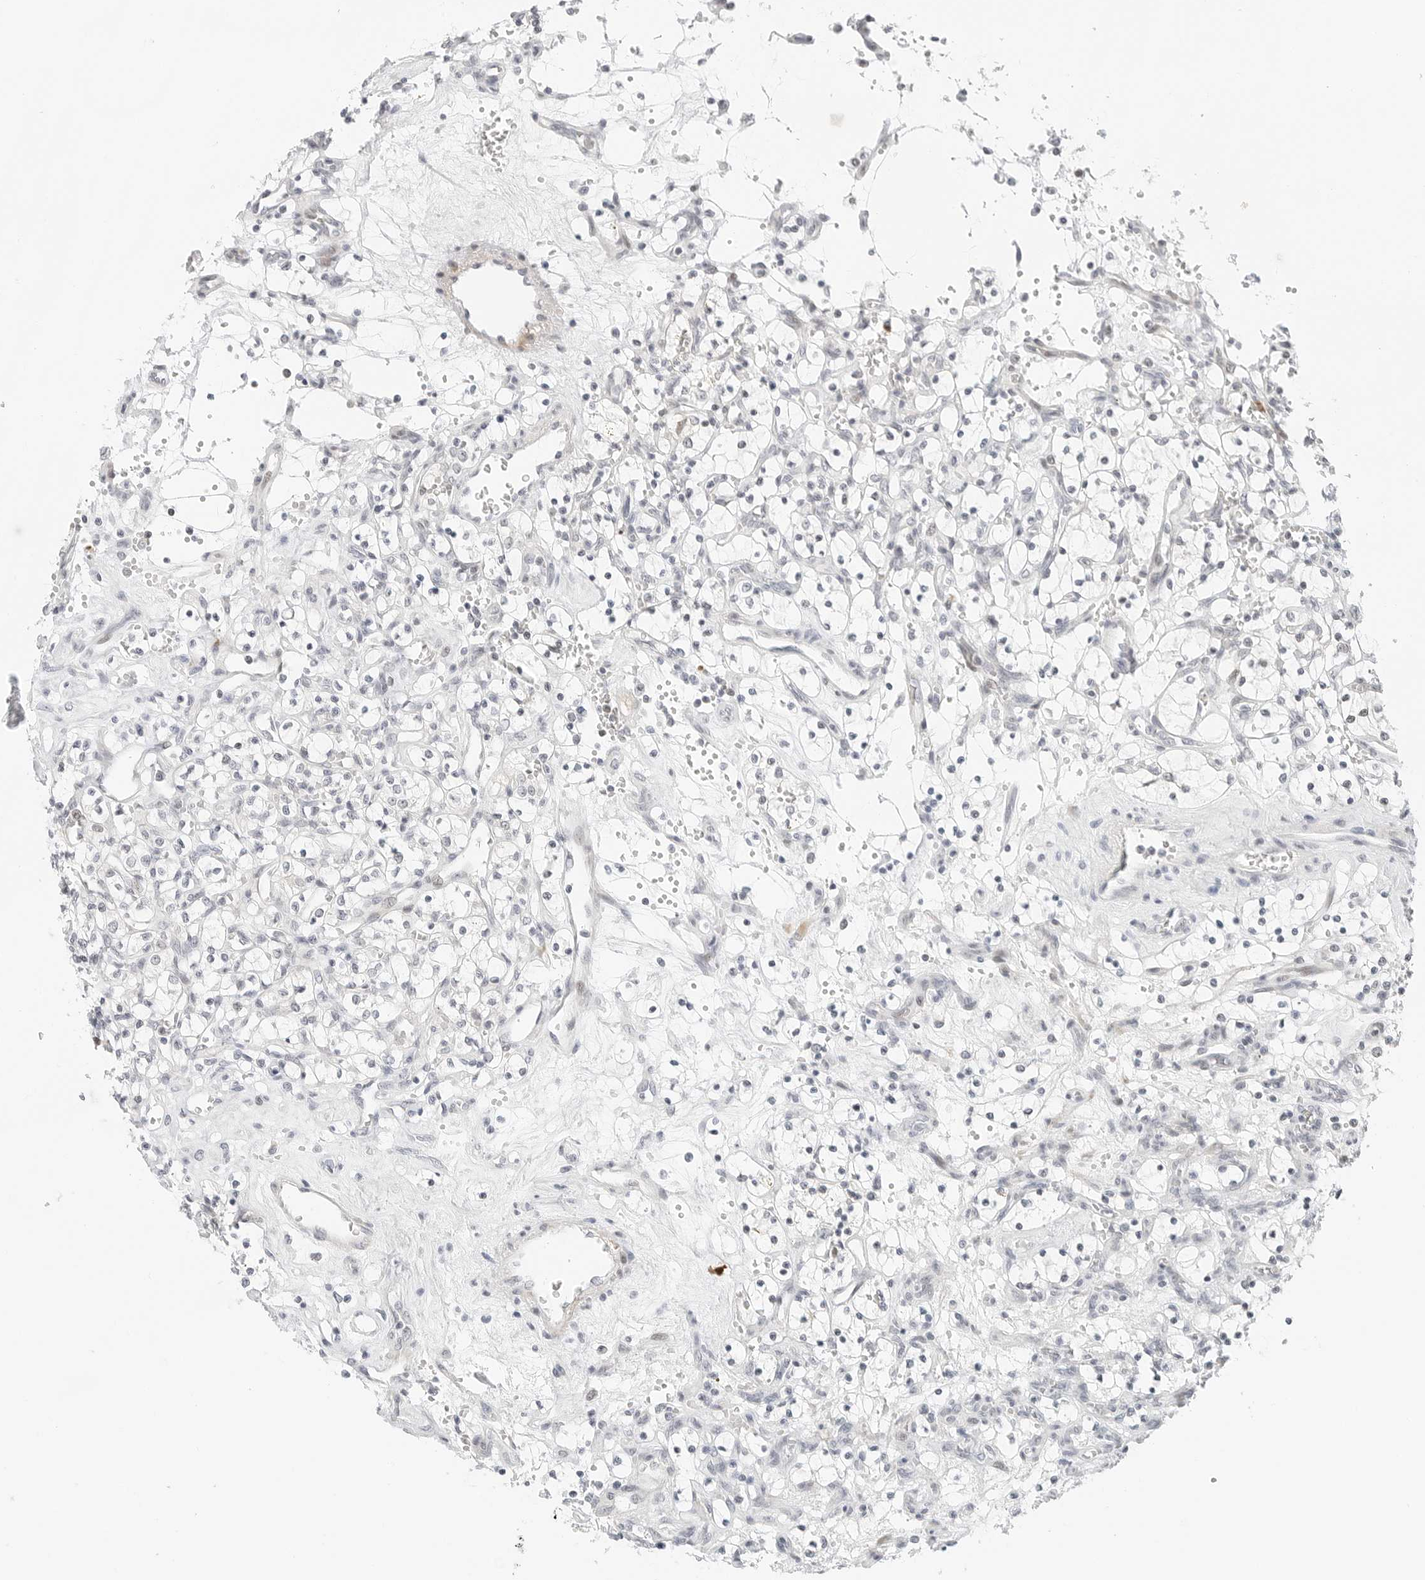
{"staining": {"intensity": "negative", "quantity": "none", "location": "none"}, "tissue": "renal cancer", "cell_type": "Tumor cells", "image_type": "cancer", "snomed": [{"axis": "morphology", "description": "Adenocarcinoma, NOS"}, {"axis": "topography", "description": "Kidney"}], "caption": "IHC histopathology image of neoplastic tissue: human renal adenocarcinoma stained with DAB demonstrates no significant protein staining in tumor cells.", "gene": "PARP10", "patient": {"sex": "female", "age": 69}}